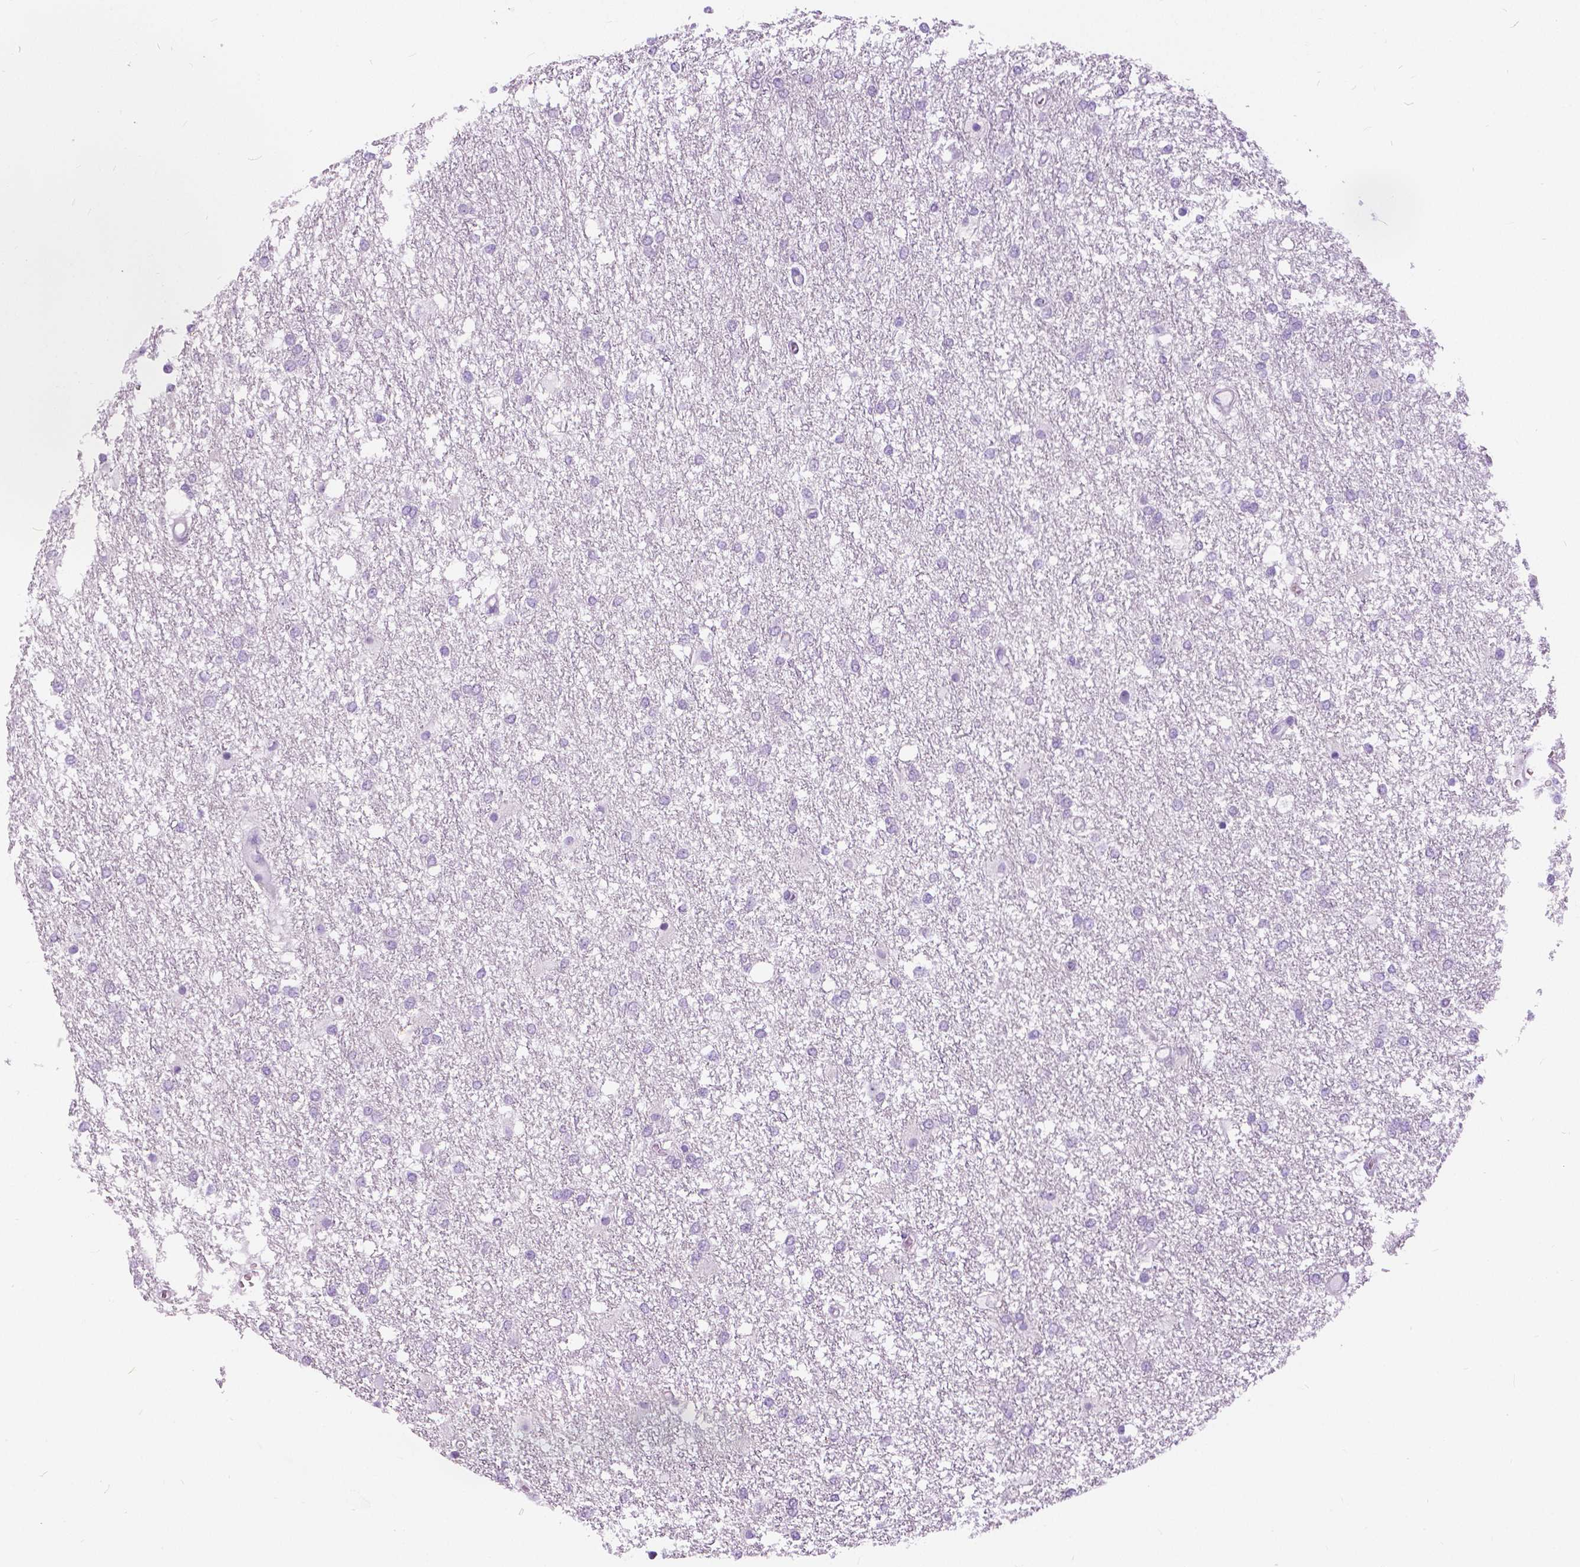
{"staining": {"intensity": "negative", "quantity": "none", "location": "none"}, "tissue": "glioma", "cell_type": "Tumor cells", "image_type": "cancer", "snomed": [{"axis": "morphology", "description": "Glioma, malignant, High grade"}, {"axis": "topography", "description": "Brain"}], "caption": "This is a histopathology image of immunohistochemistry (IHC) staining of glioma, which shows no expression in tumor cells. (Stains: DAB immunohistochemistry with hematoxylin counter stain, Microscopy: brightfield microscopy at high magnification).", "gene": "TP53TG5", "patient": {"sex": "female", "age": 61}}